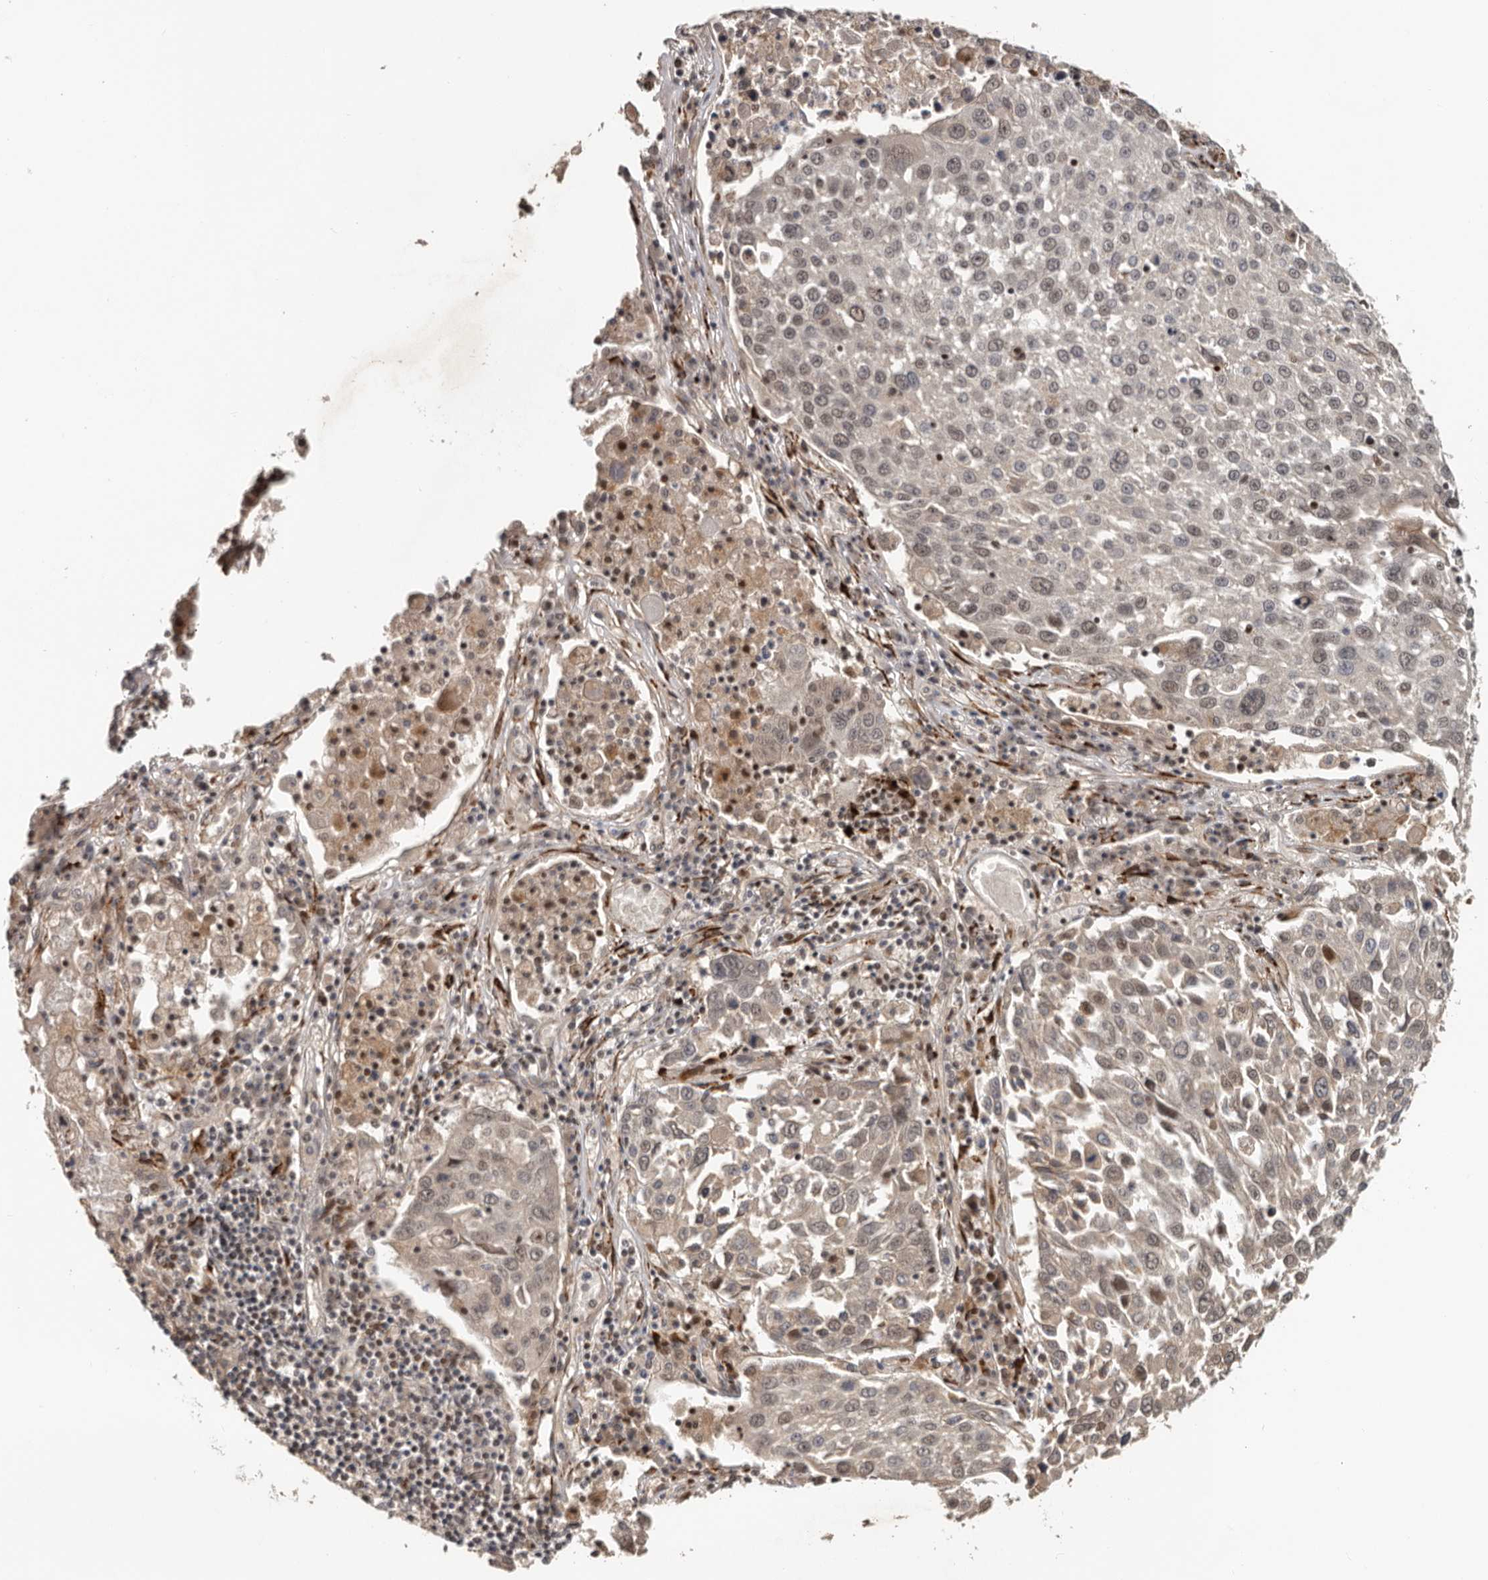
{"staining": {"intensity": "weak", "quantity": ">75%", "location": "nuclear"}, "tissue": "lung cancer", "cell_type": "Tumor cells", "image_type": "cancer", "snomed": [{"axis": "morphology", "description": "Squamous cell carcinoma, NOS"}, {"axis": "topography", "description": "Lung"}], "caption": "Lung cancer (squamous cell carcinoma) was stained to show a protein in brown. There is low levels of weak nuclear expression in about >75% of tumor cells. Nuclei are stained in blue.", "gene": "HENMT1", "patient": {"sex": "male", "age": 65}}